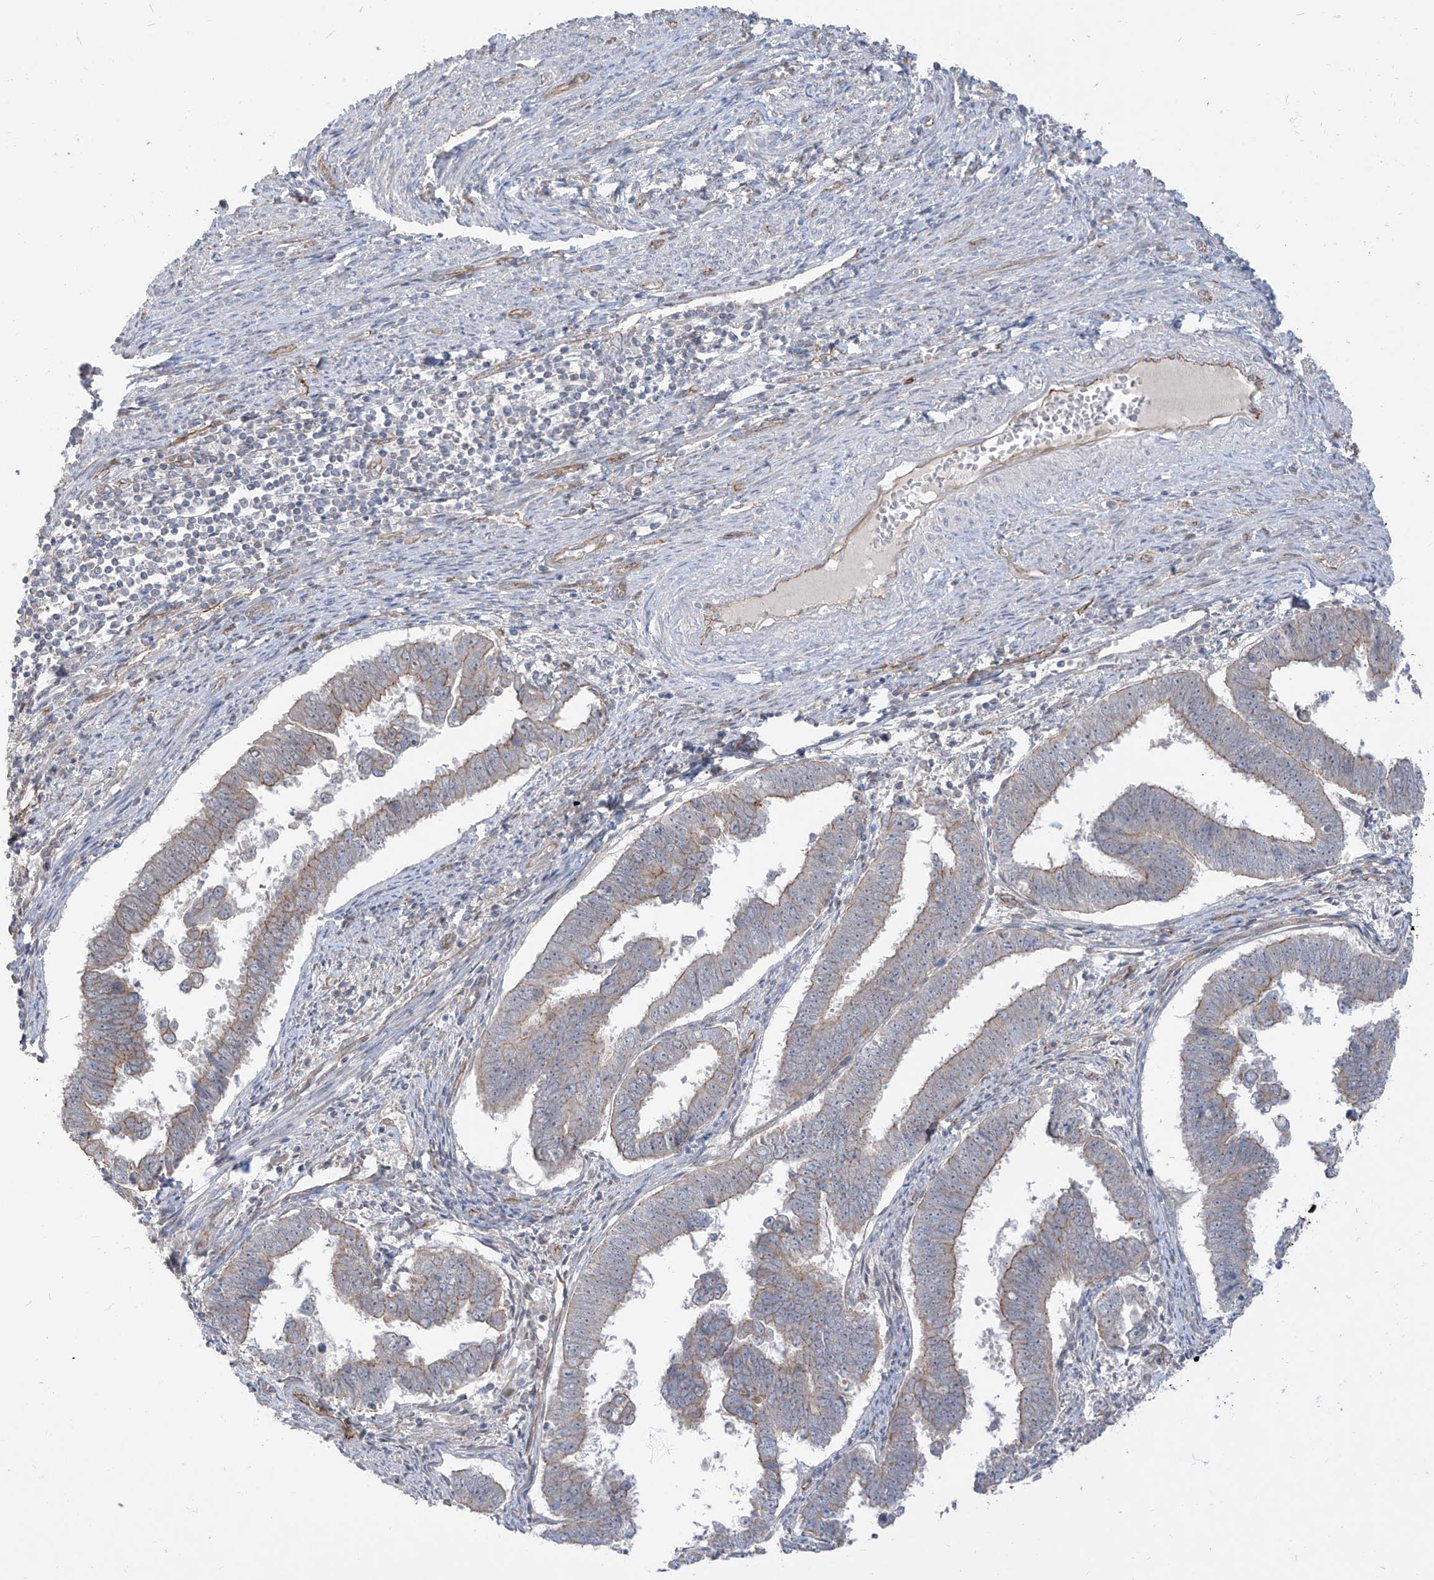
{"staining": {"intensity": "weak", "quantity": "<25%", "location": "cytoplasmic/membranous"}, "tissue": "endometrial cancer", "cell_type": "Tumor cells", "image_type": "cancer", "snomed": [{"axis": "morphology", "description": "Adenocarcinoma, NOS"}, {"axis": "topography", "description": "Endometrium"}], "caption": "Tumor cells are negative for protein expression in human endometrial cancer.", "gene": "EPHX4", "patient": {"sex": "female", "age": 75}}